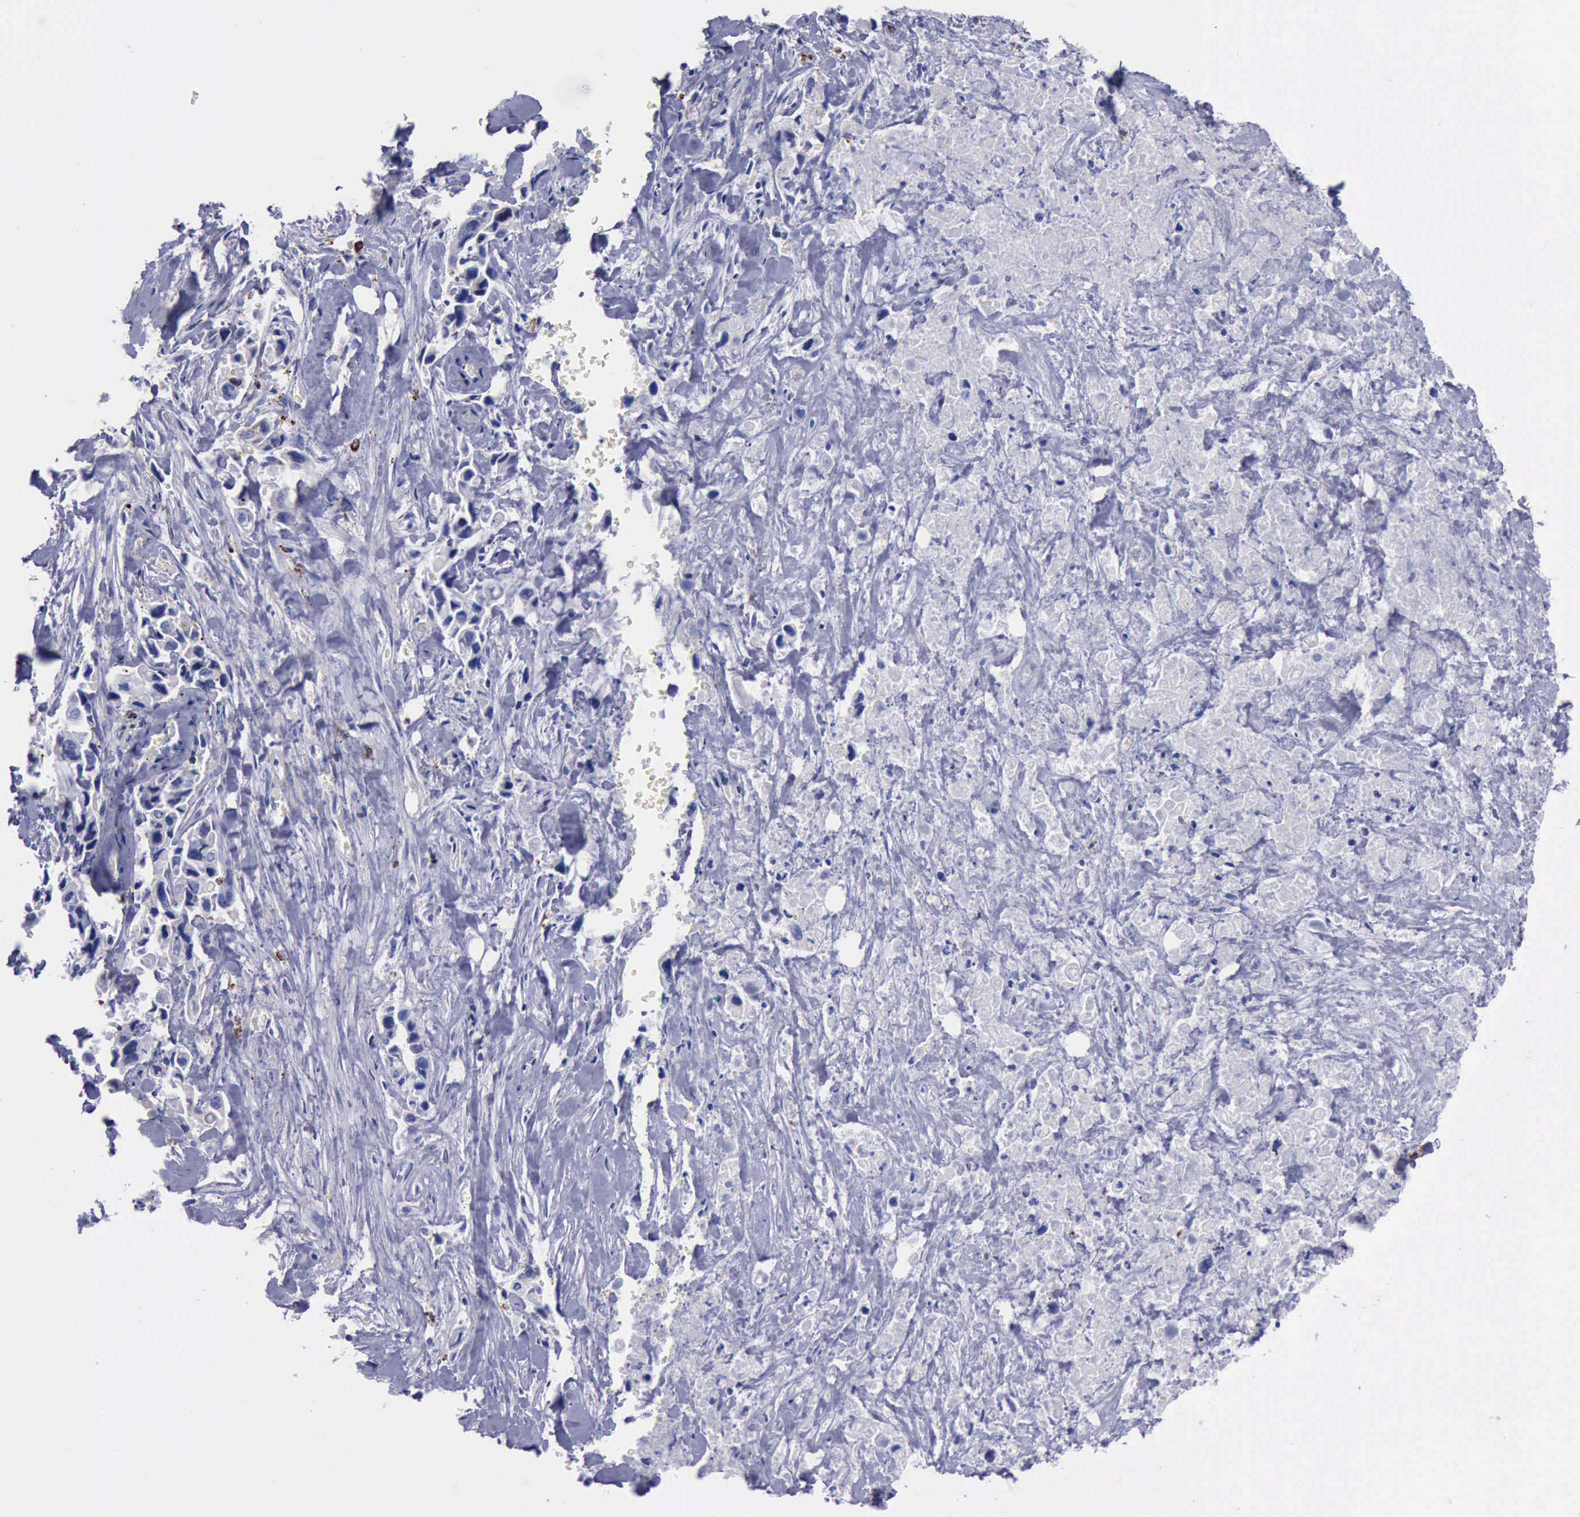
{"staining": {"intensity": "weak", "quantity": "25%-75%", "location": "cytoplasmic/membranous"}, "tissue": "pancreatic cancer", "cell_type": "Tumor cells", "image_type": "cancer", "snomed": [{"axis": "morphology", "description": "Adenocarcinoma, NOS"}, {"axis": "topography", "description": "Pancreas"}], "caption": "The immunohistochemical stain shows weak cytoplasmic/membranous positivity in tumor cells of pancreatic cancer (adenocarcinoma) tissue.", "gene": "CTSD", "patient": {"sex": "male", "age": 69}}